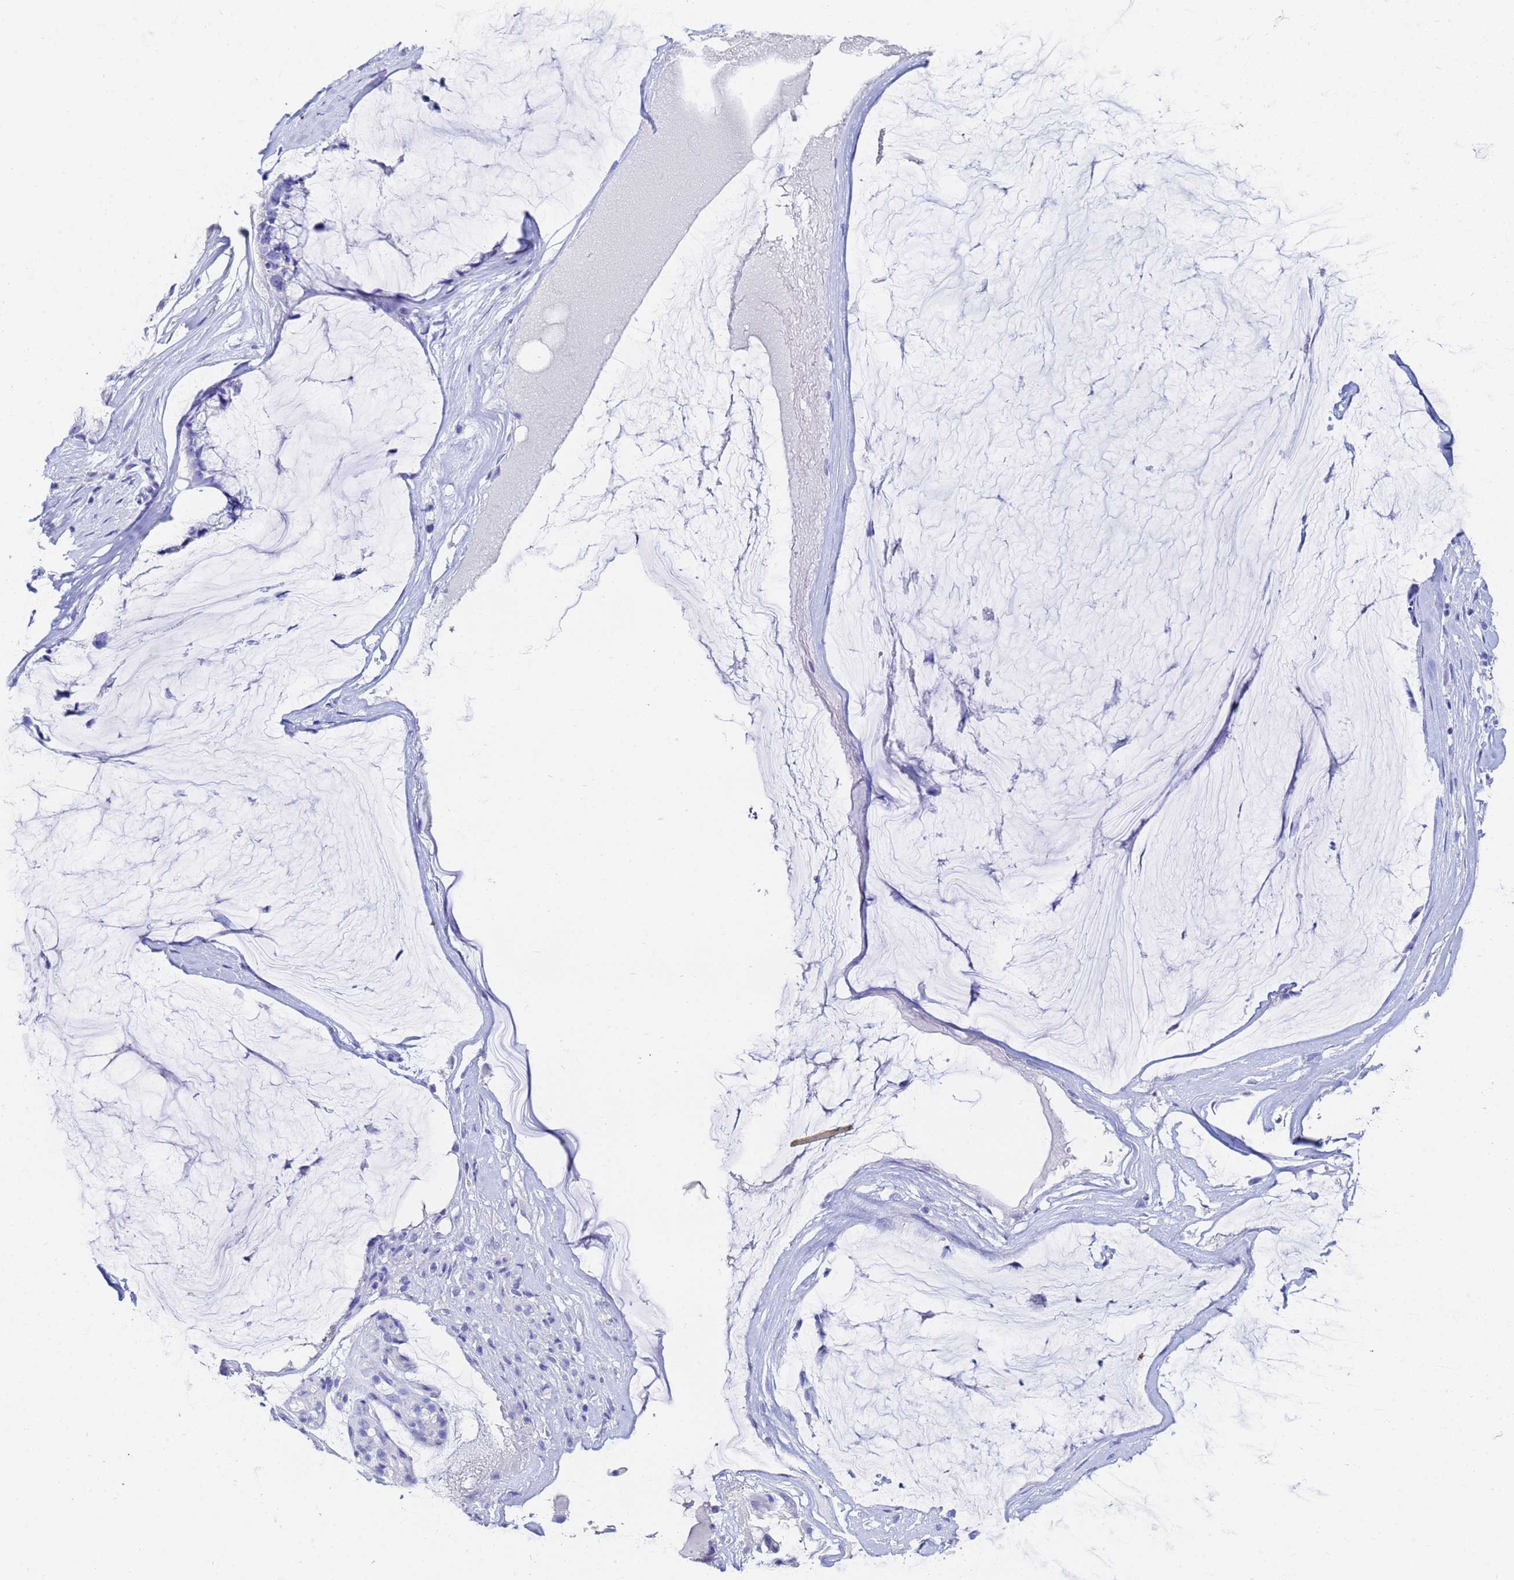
{"staining": {"intensity": "negative", "quantity": "none", "location": "none"}, "tissue": "ovarian cancer", "cell_type": "Tumor cells", "image_type": "cancer", "snomed": [{"axis": "morphology", "description": "Cystadenocarcinoma, mucinous, NOS"}, {"axis": "topography", "description": "Ovary"}], "caption": "A micrograph of mucinous cystadenocarcinoma (ovarian) stained for a protein displays no brown staining in tumor cells.", "gene": "C2orf72", "patient": {"sex": "female", "age": 39}}